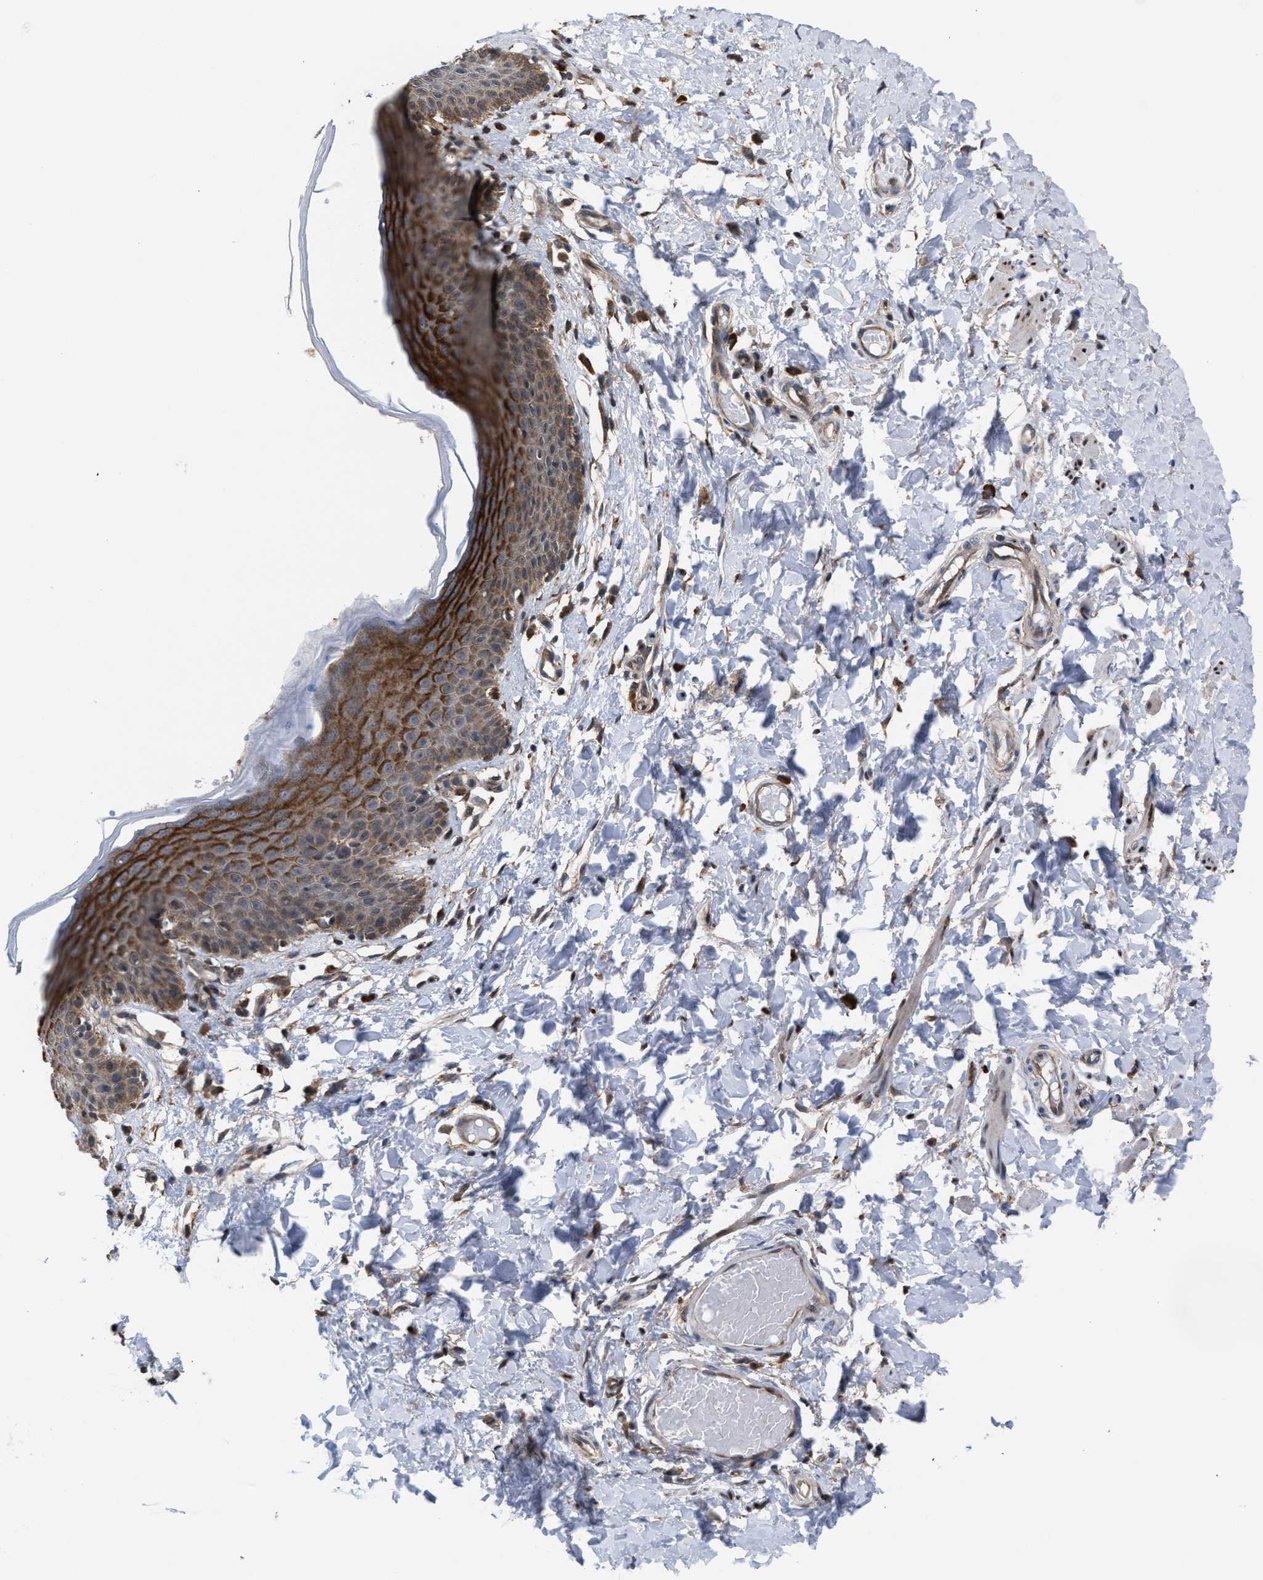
{"staining": {"intensity": "strong", "quantity": "25%-75%", "location": "cytoplasmic/membranous"}, "tissue": "skin", "cell_type": "Epidermal cells", "image_type": "normal", "snomed": [{"axis": "morphology", "description": "Normal tissue, NOS"}, {"axis": "topography", "description": "Vulva"}], "caption": "Strong cytoplasmic/membranous expression is present in approximately 25%-75% of epidermal cells in benign skin.", "gene": "TP53BP2", "patient": {"sex": "female", "age": 66}}